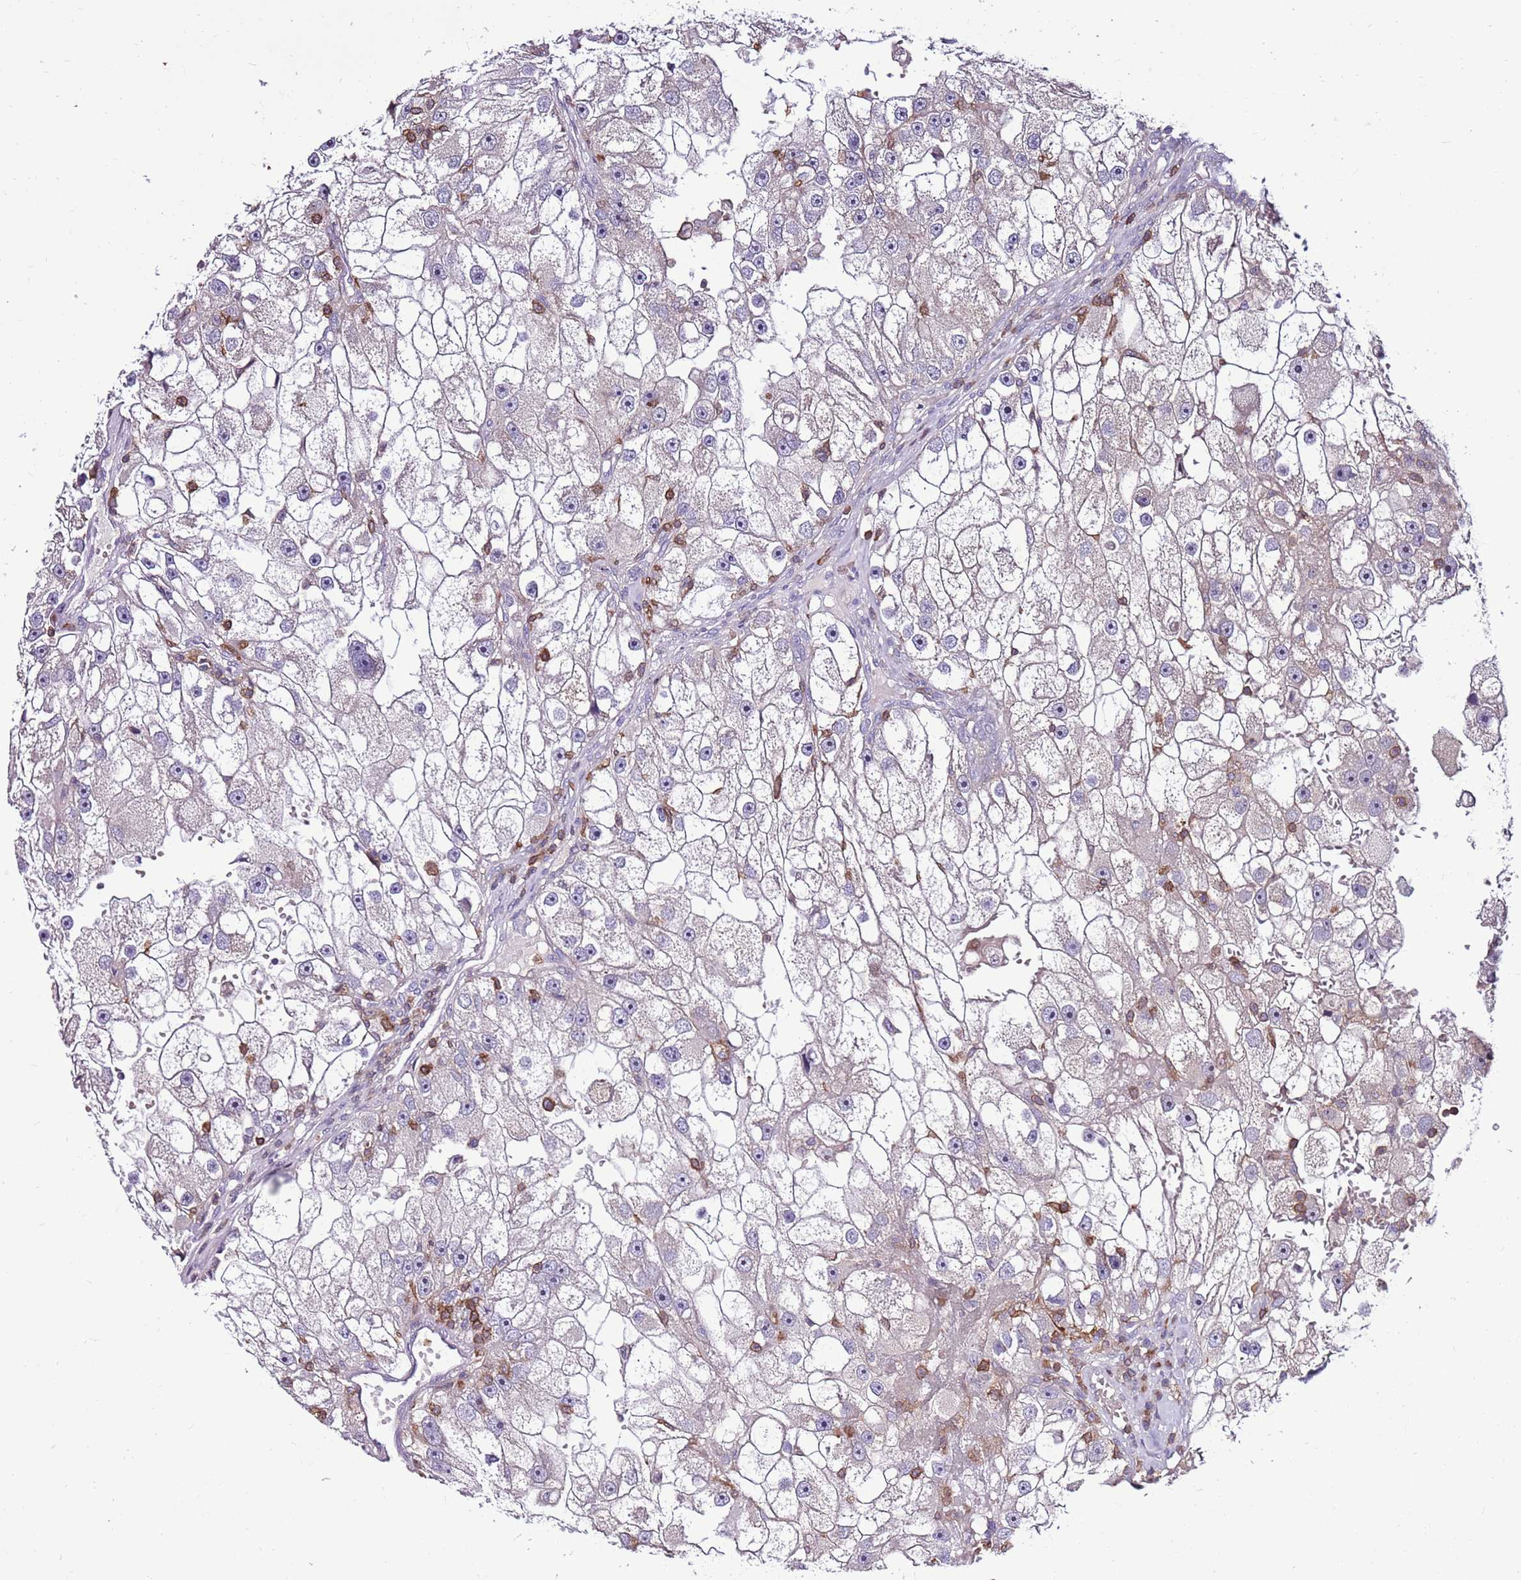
{"staining": {"intensity": "negative", "quantity": "none", "location": "none"}, "tissue": "renal cancer", "cell_type": "Tumor cells", "image_type": "cancer", "snomed": [{"axis": "morphology", "description": "Adenocarcinoma, NOS"}, {"axis": "topography", "description": "Kidney"}], "caption": "A histopathology image of renal cancer stained for a protein exhibits no brown staining in tumor cells.", "gene": "ZSWIM1", "patient": {"sex": "male", "age": 63}}